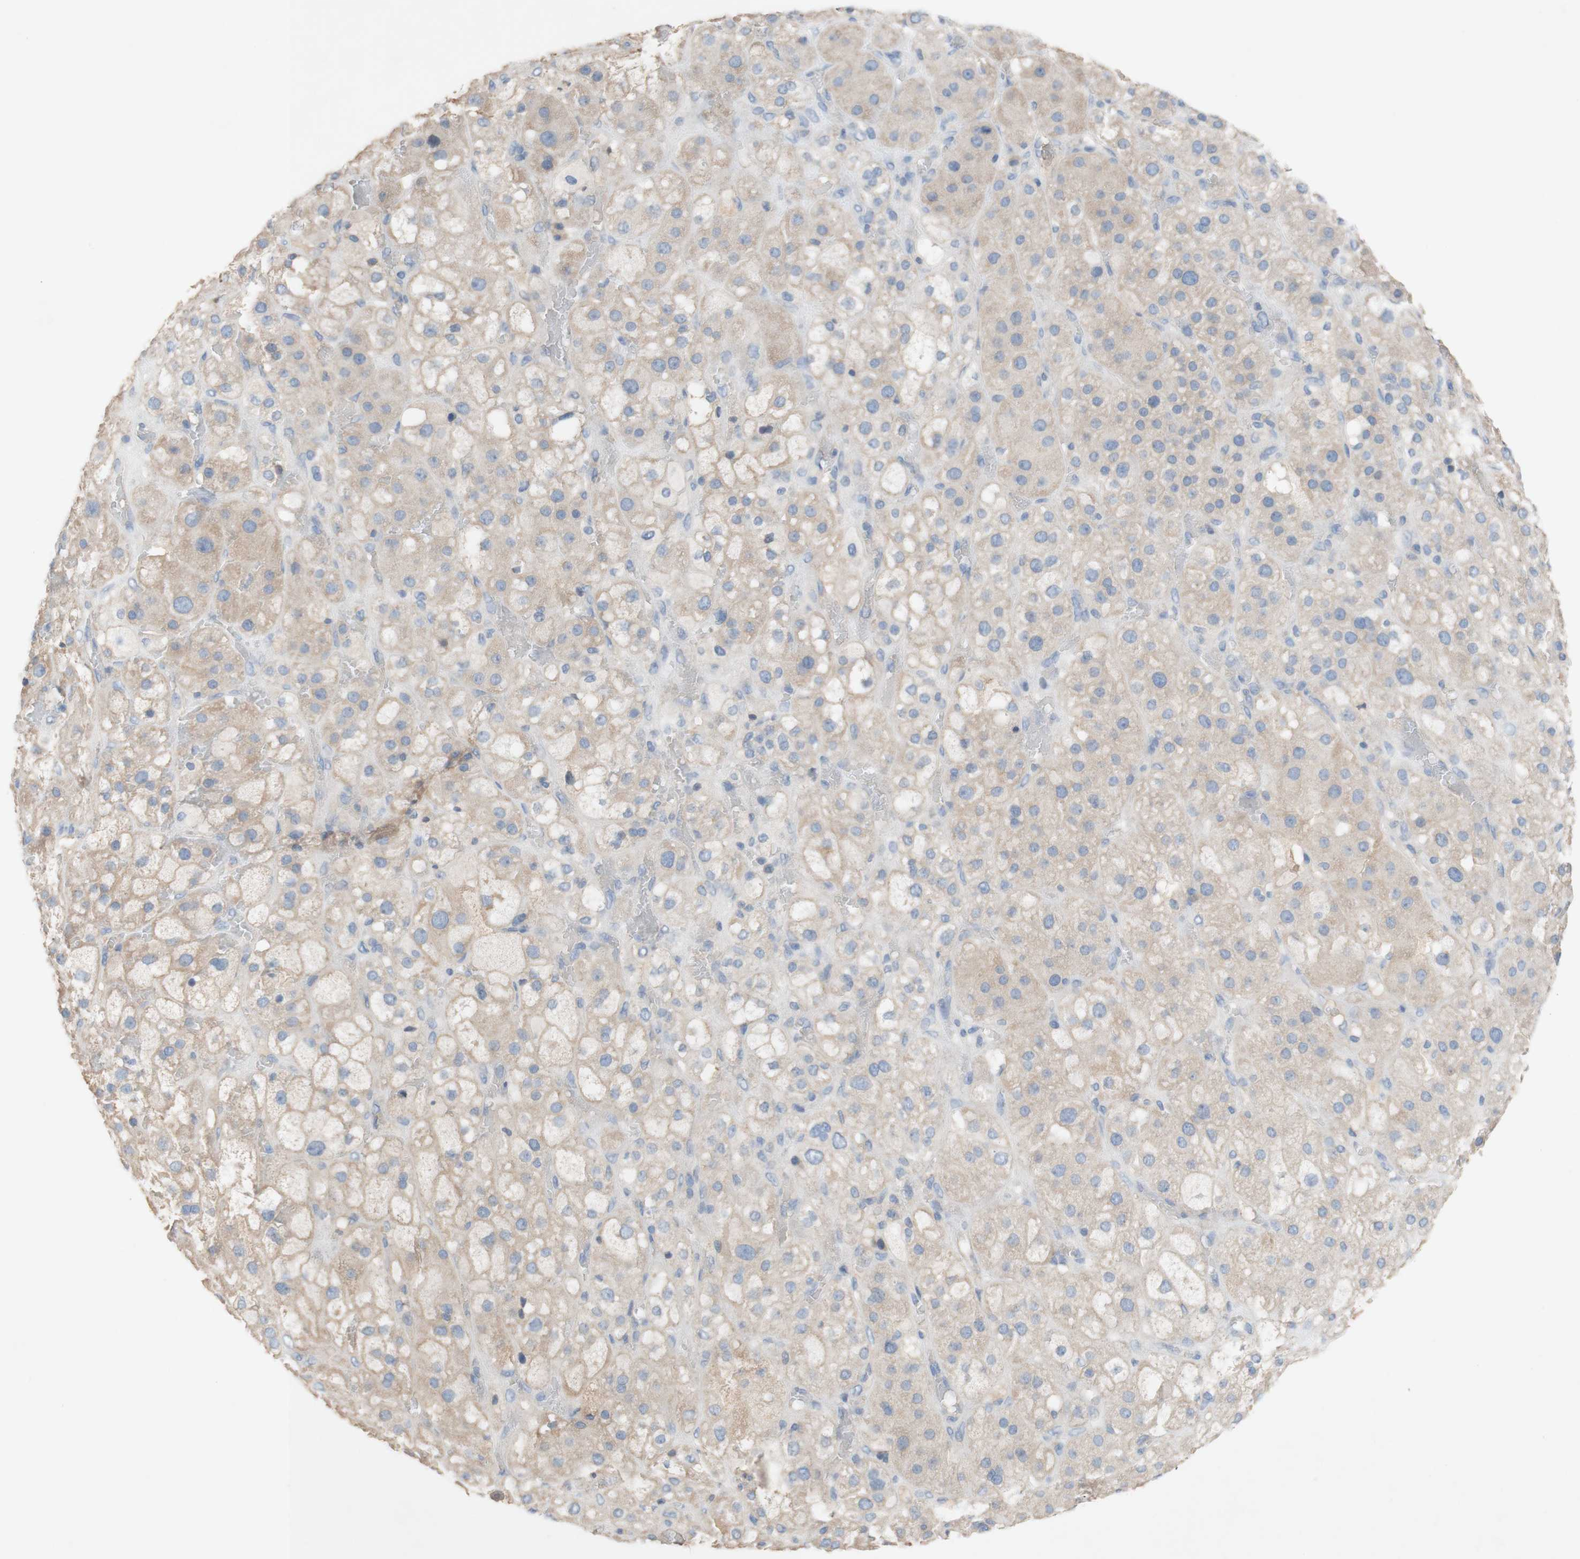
{"staining": {"intensity": "weak", "quantity": ">75%", "location": "cytoplasmic/membranous"}, "tissue": "adrenal gland", "cell_type": "Glandular cells", "image_type": "normal", "snomed": [{"axis": "morphology", "description": "Normal tissue, NOS"}, {"axis": "topography", "description": "Adrenal gland"}], "caption": "Human adrenal gland stained for a protein (brown) exhibits weak cytoplasmic/membranous positive positivity in about >75% of glandular cells.", "gene": "PACSIN1", "patient": {"sex": "female", "age": 47}}